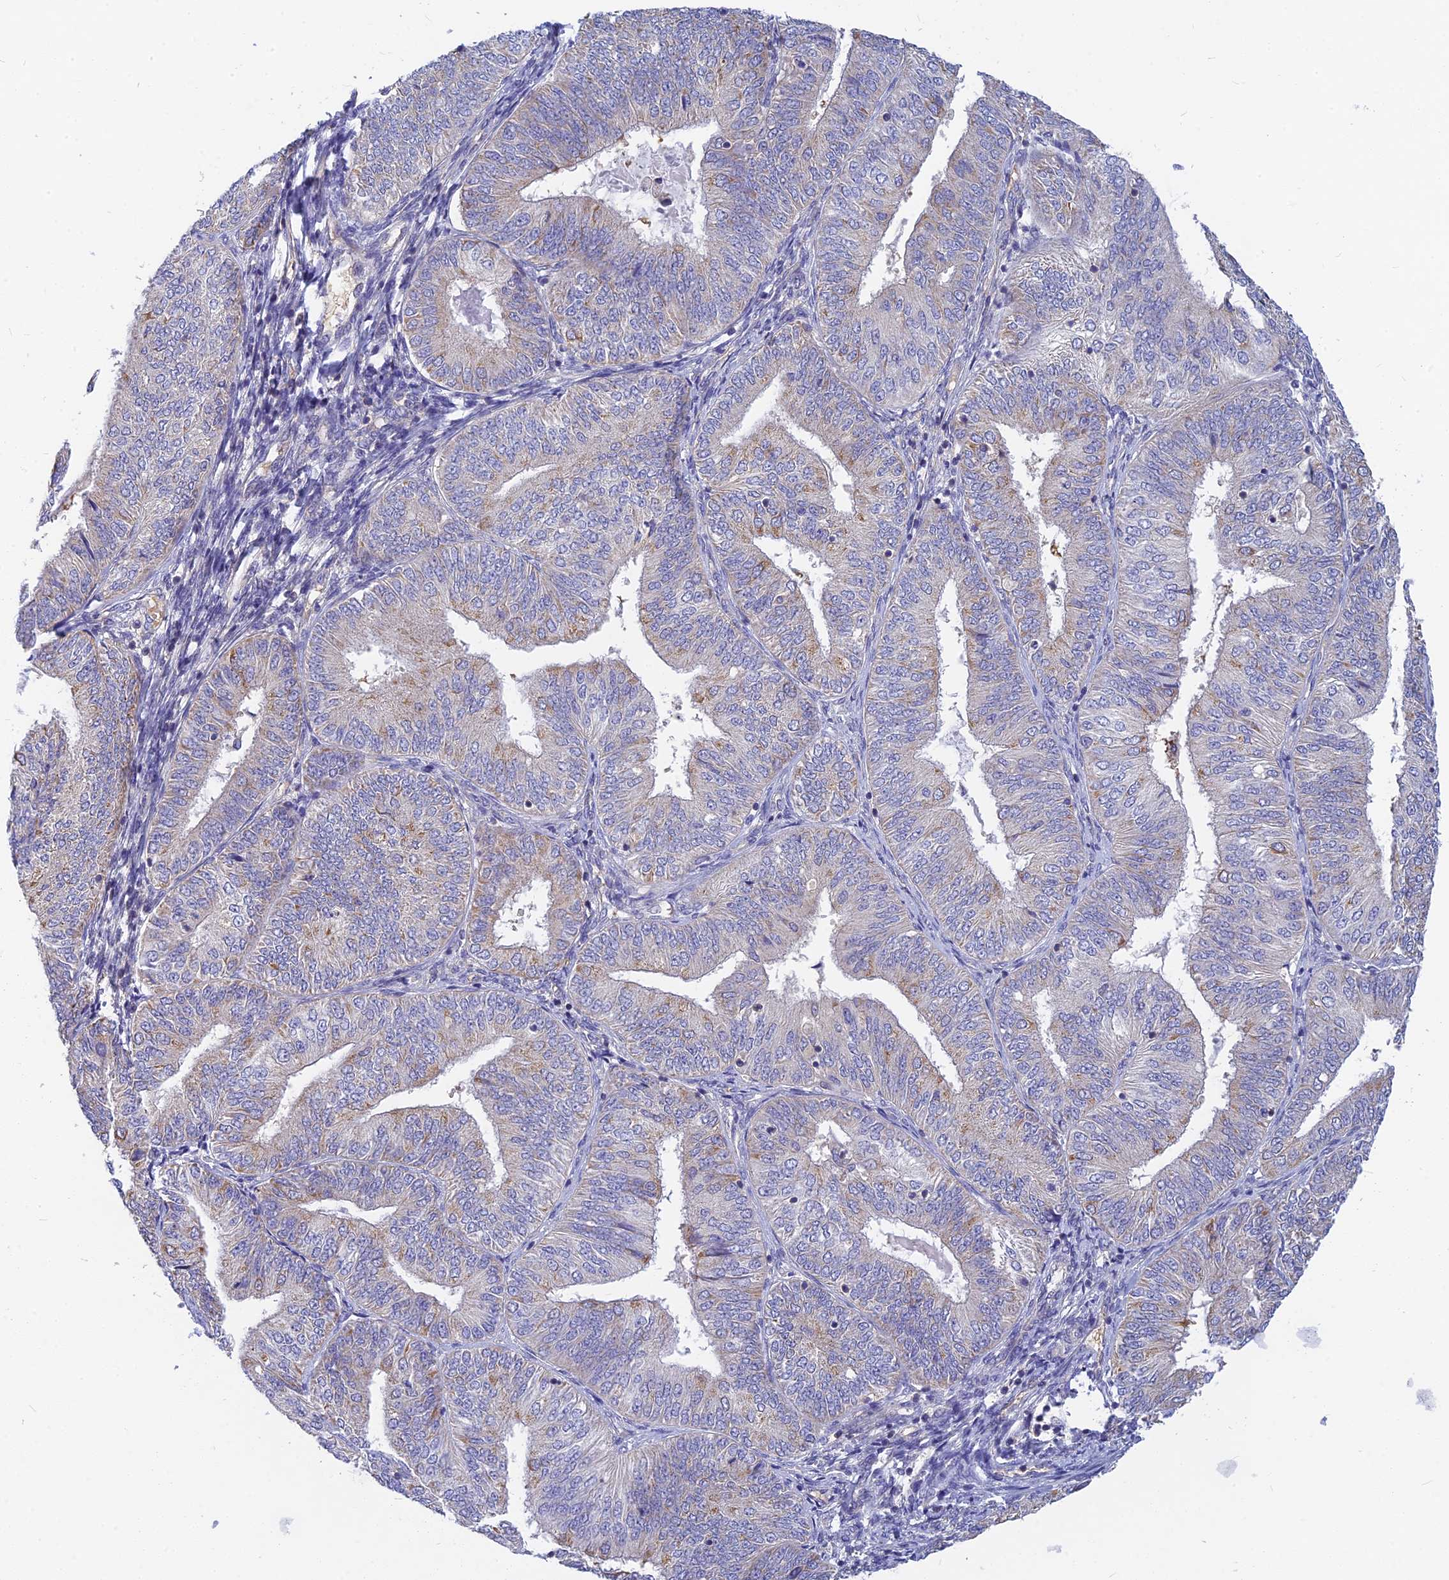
{"staining": {"intensity": "weak", "quantity": "<25%", "location": "cytoplasmic/membranous"}, "tissue": "endometrial cancer", "cell_type": "Tumor cells", "image_type": "cancer", "snomed": [{"axis": "morphology", "description": "Adenocarcinoma, NOS"}, {"axis": "topography", "description": "Endometrium"}], "caption": "The photomicrograph reveals no staining of tumor cells in endometrial cancer (adenocarcinoma).", "gene": "CACNA1B", "patient": {"sex": "female", "age": 58}}